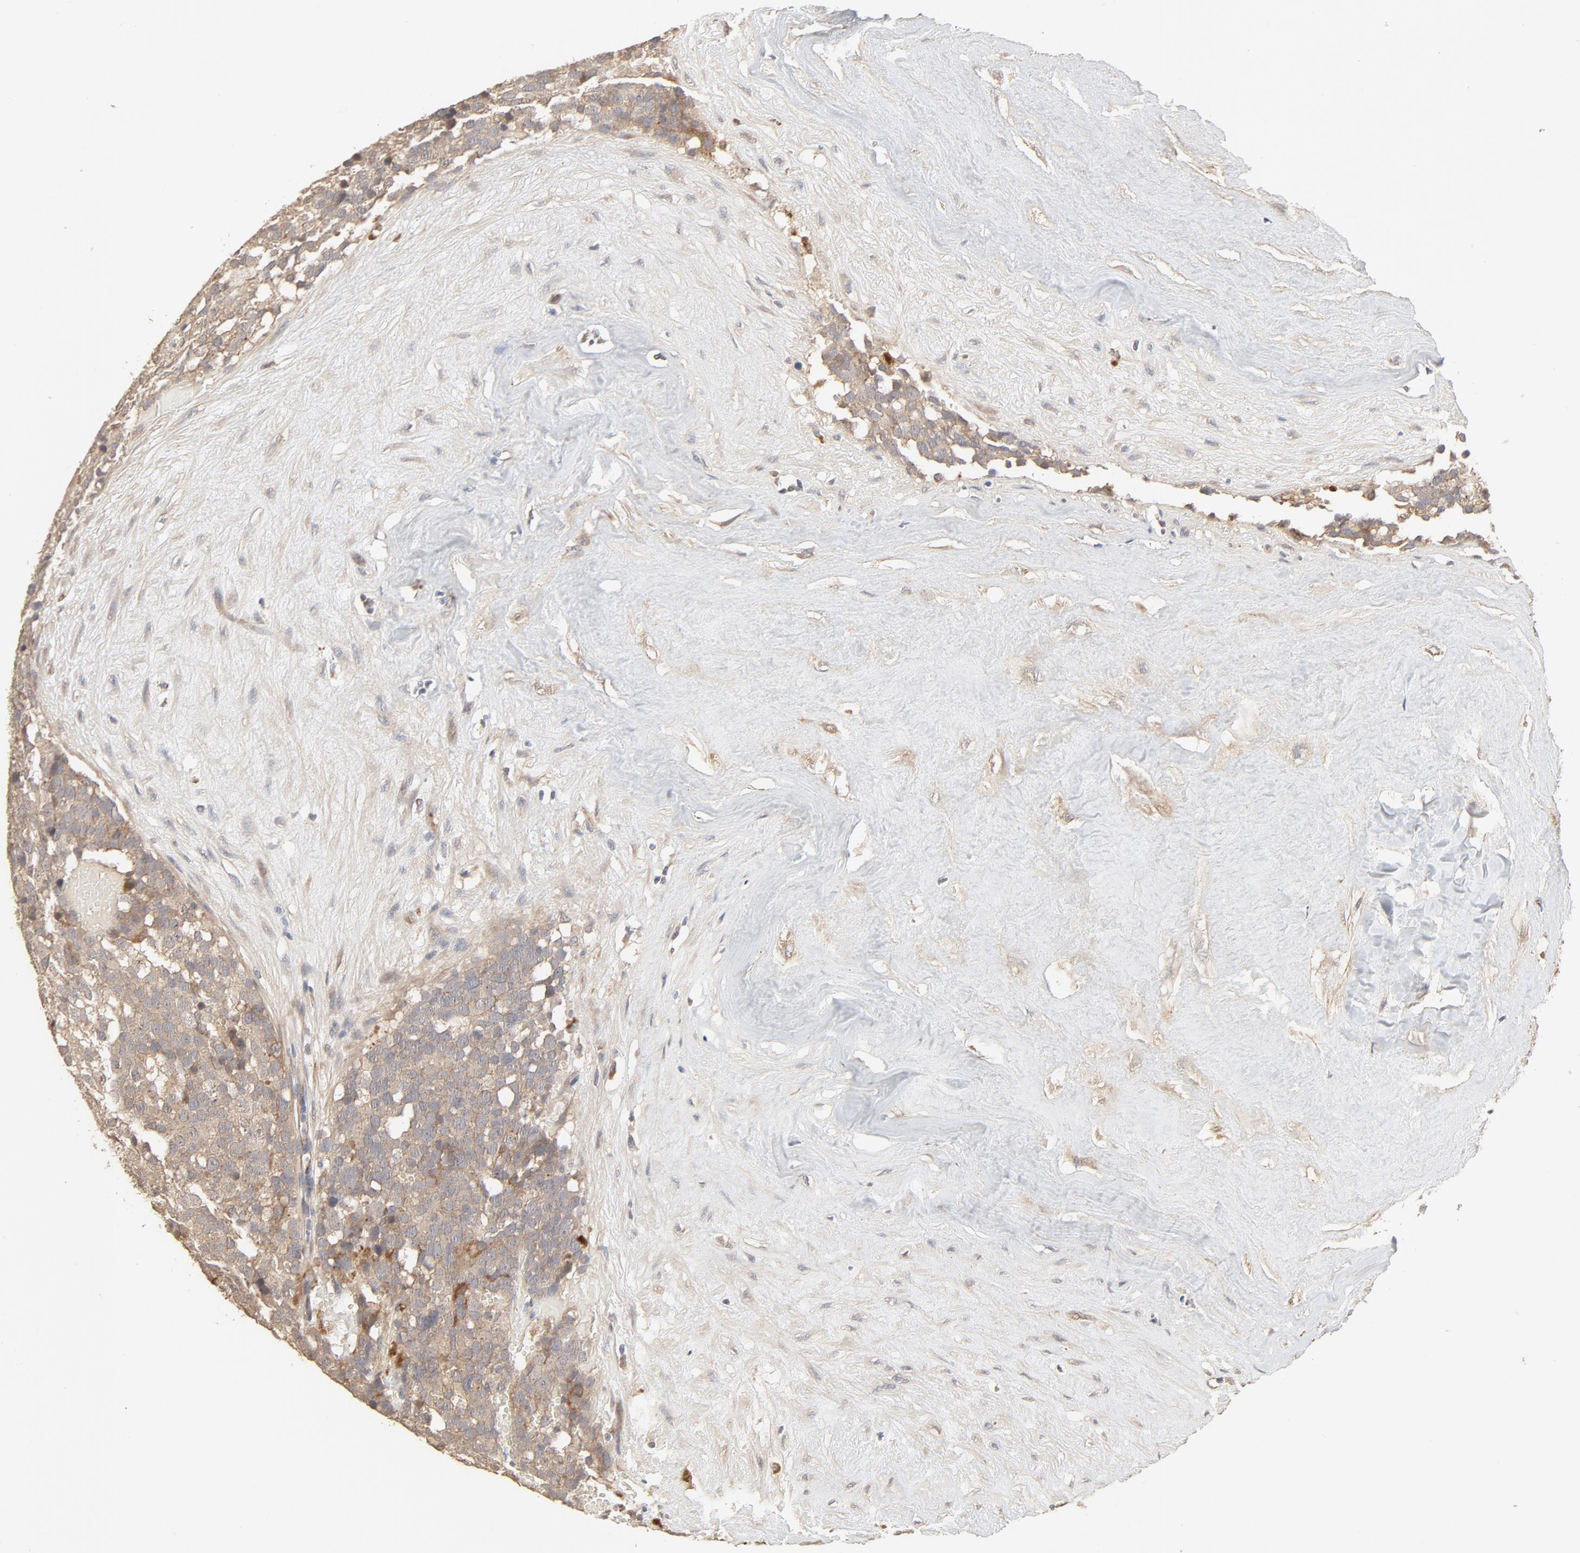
{"staining": {"intensity": "moderate", "quantity": ">75%", "location": "cytoplasmic/membranous"}, "tissue": "testis cancer", "cell_type": "Tumor cells", "image_type": "cancer", "snomed": [{"axis": "morphology", "description": "Seminoma, NOS"}, {"axis": "topography", "description": "Testis"}], "caption": "Immunohistochemical staining of human seminoma (testis) reveals medium levels of moderate cytoplasmic/membranous positivity in about >75% of tumor cells.", "gene": "IL3RA", "patient": {"sex": "male", "age": 71}}